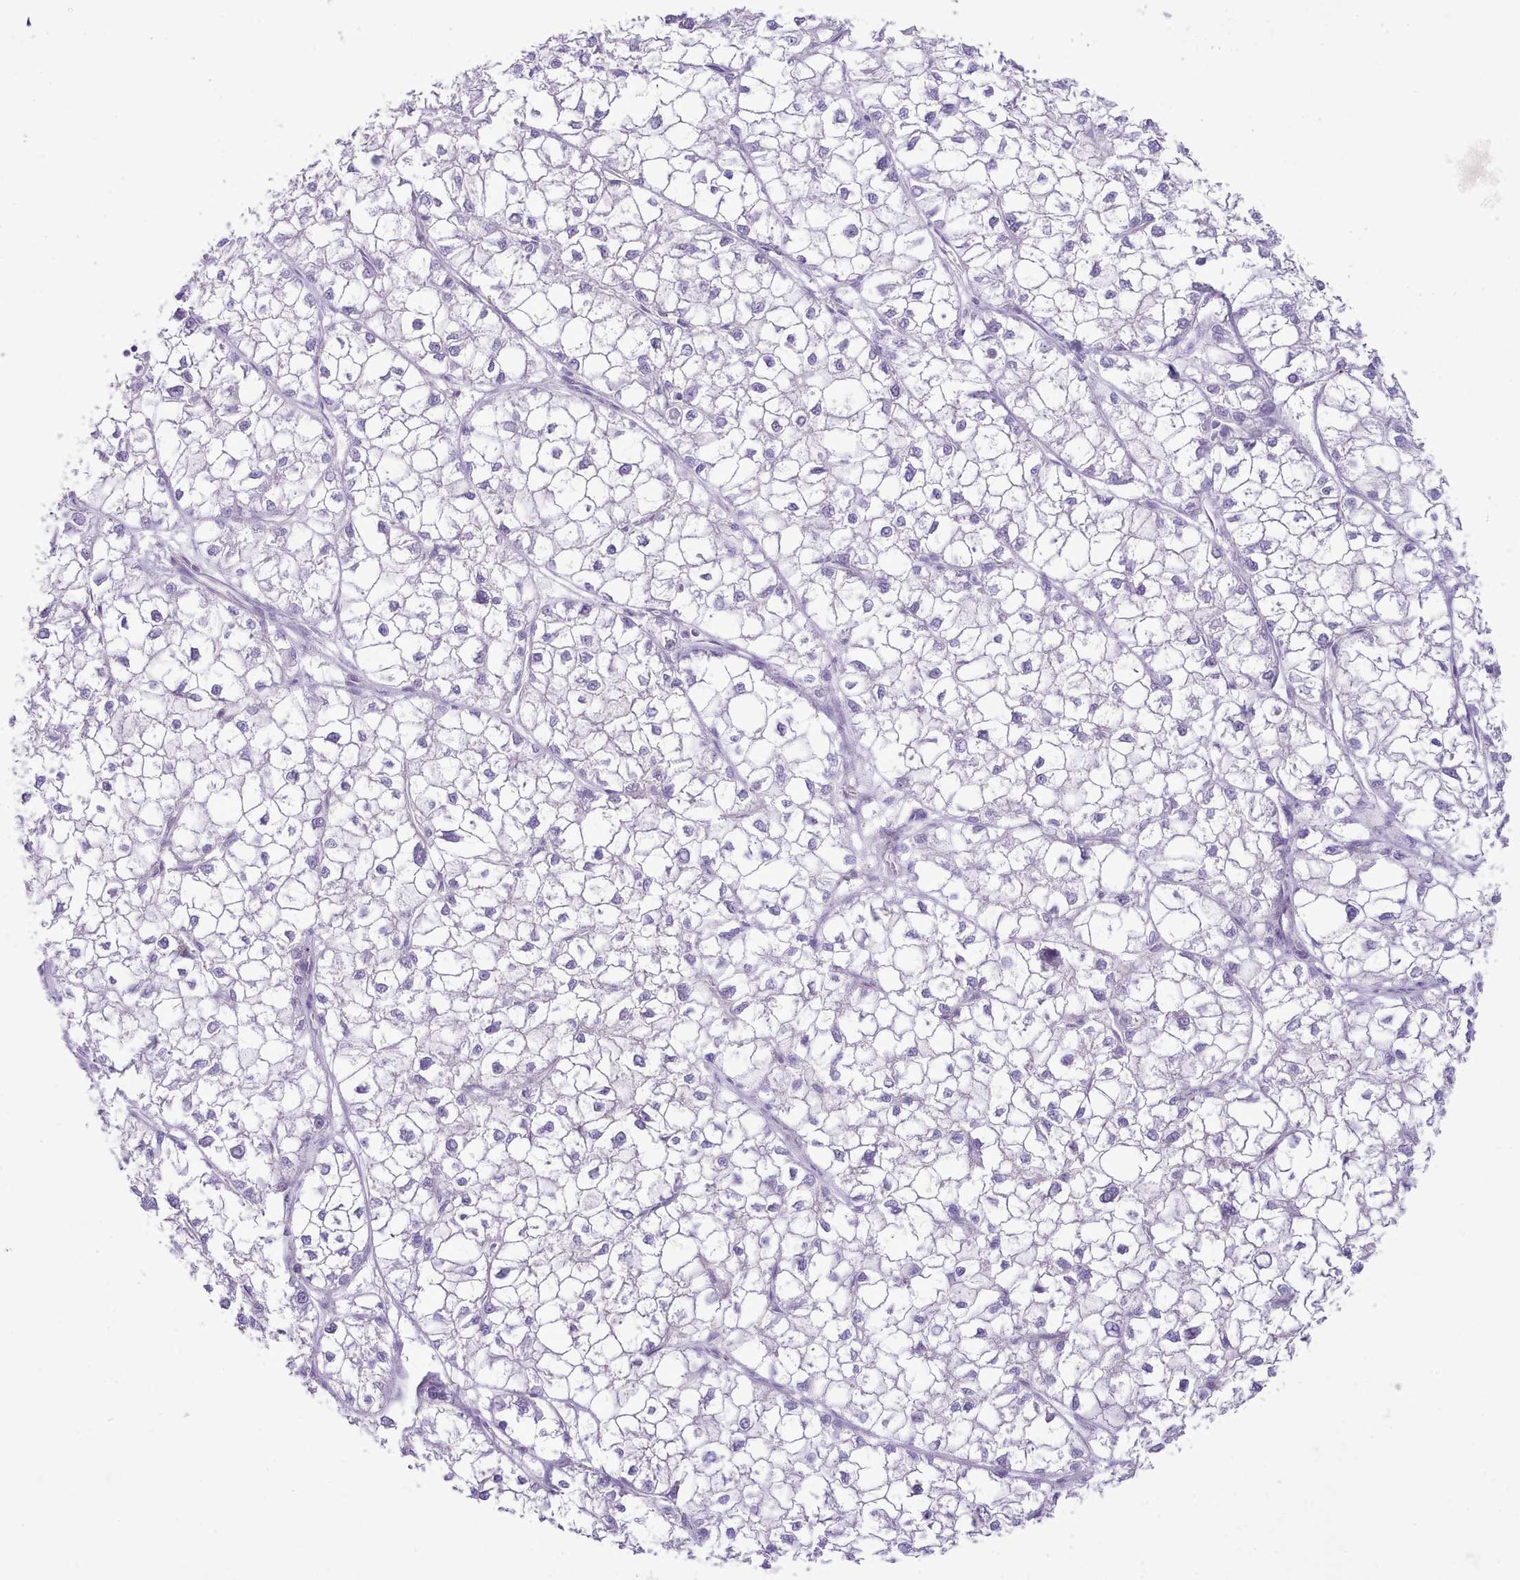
{"staining": {"intensity": "negative", "quantity": "none", "location": "none"}, "tissue": "liver cancer", "cell_type": "Tumor cells", "image_type": "cancer", "snomed": [{"axis": "morphology", "description": "Carcinoma, Hepatocellular, NOS"}, {"axis": "topography", "description": "Liver"}], "caption": "Photomicrograph shows no significant protein staining in tumor cells of liver cancer (hepatocellular carcinoma).", "gene": "MDFI", "patient": {"sex": "female", "age": 43}}